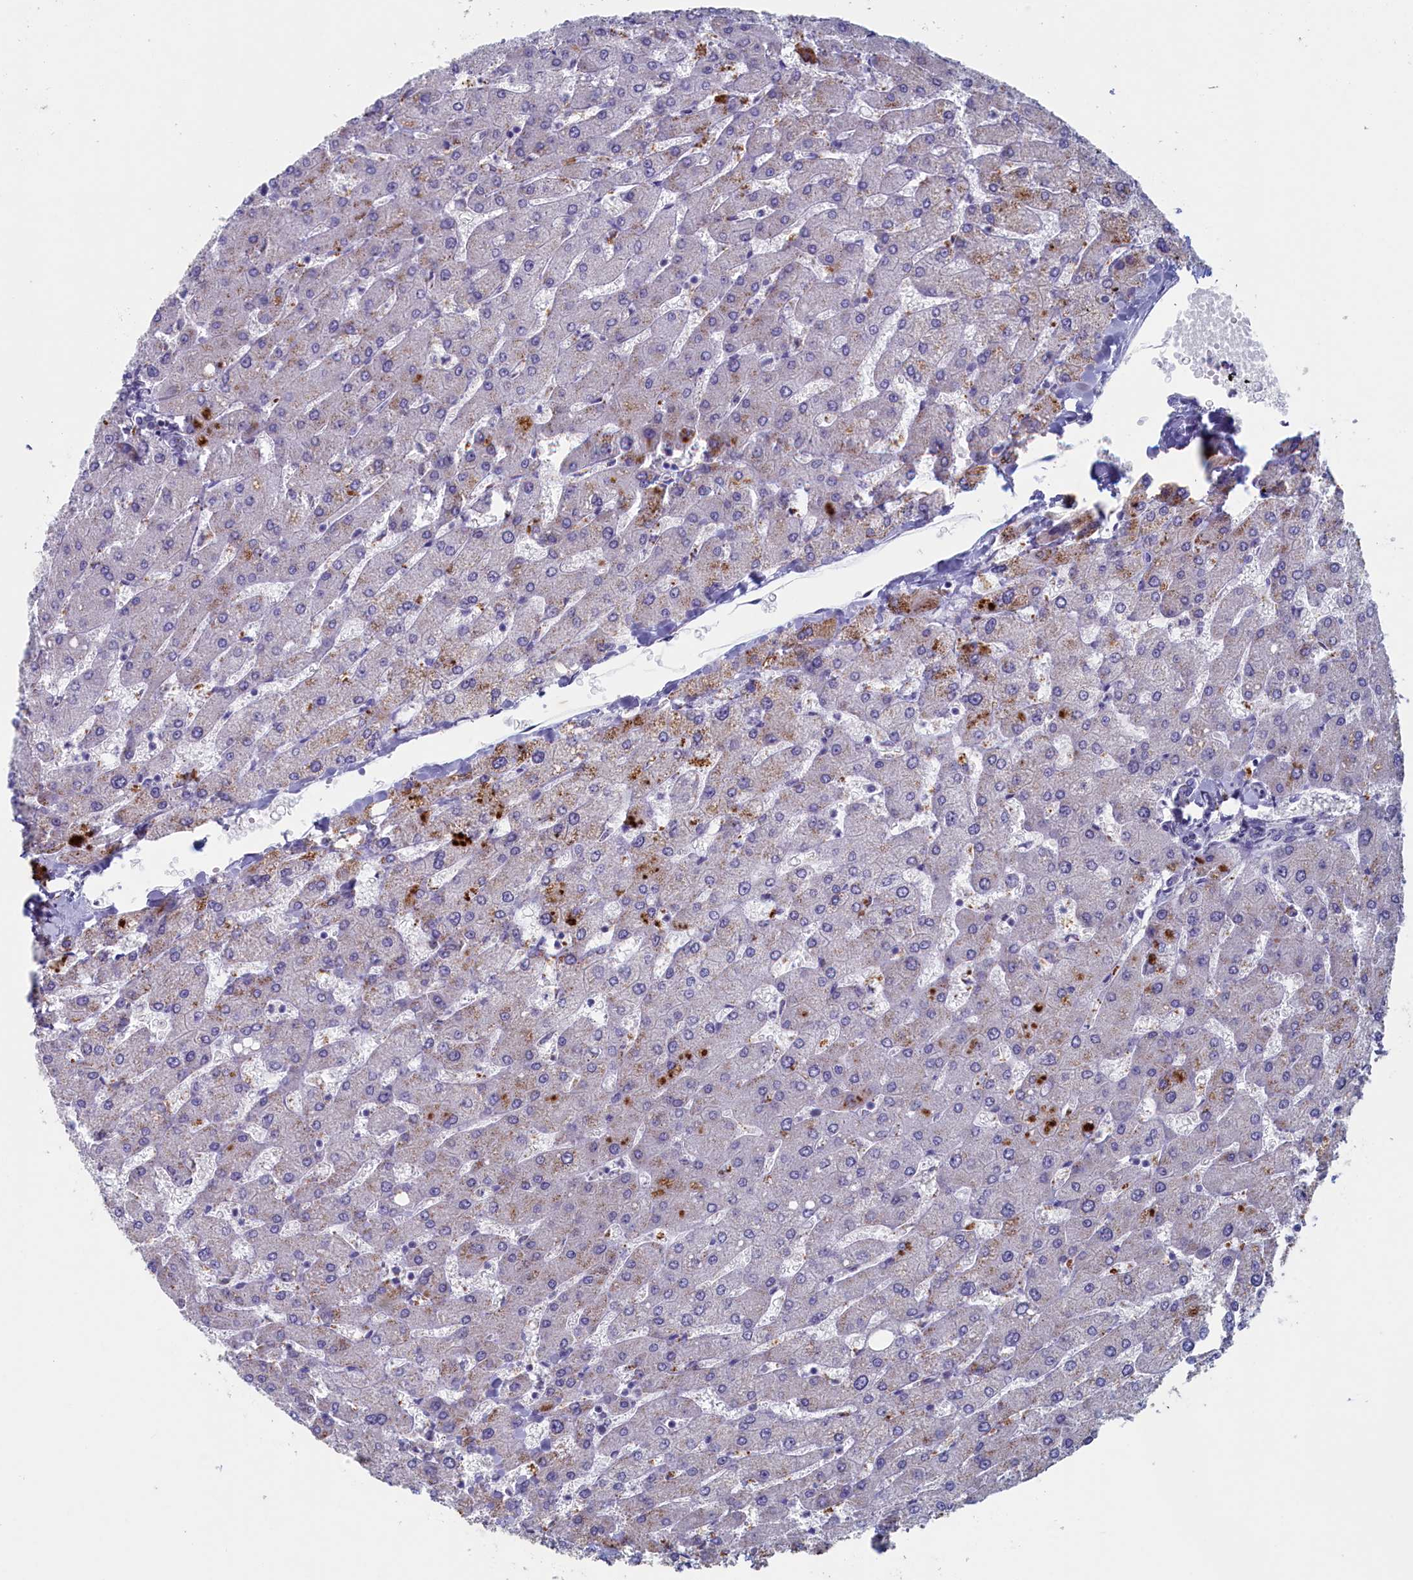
{"staining": {"intensity": "negative", "quantity": "none", "location": "none"}, "tissue": "liver", "cell_type": "Cholangiocytes", "image_type": "normal", "snomed": [{"axis": "morphology", "description": "Normal tissue, NOS"}, {"axis": "topography", "description": "Liver"}], "caption": "This is an immunohistochemistry histopathology image of normal human liver. There is no expression in cholangiocytes.", "gene": "WDR76", "patient": {"sex": "male", "age": 55}}